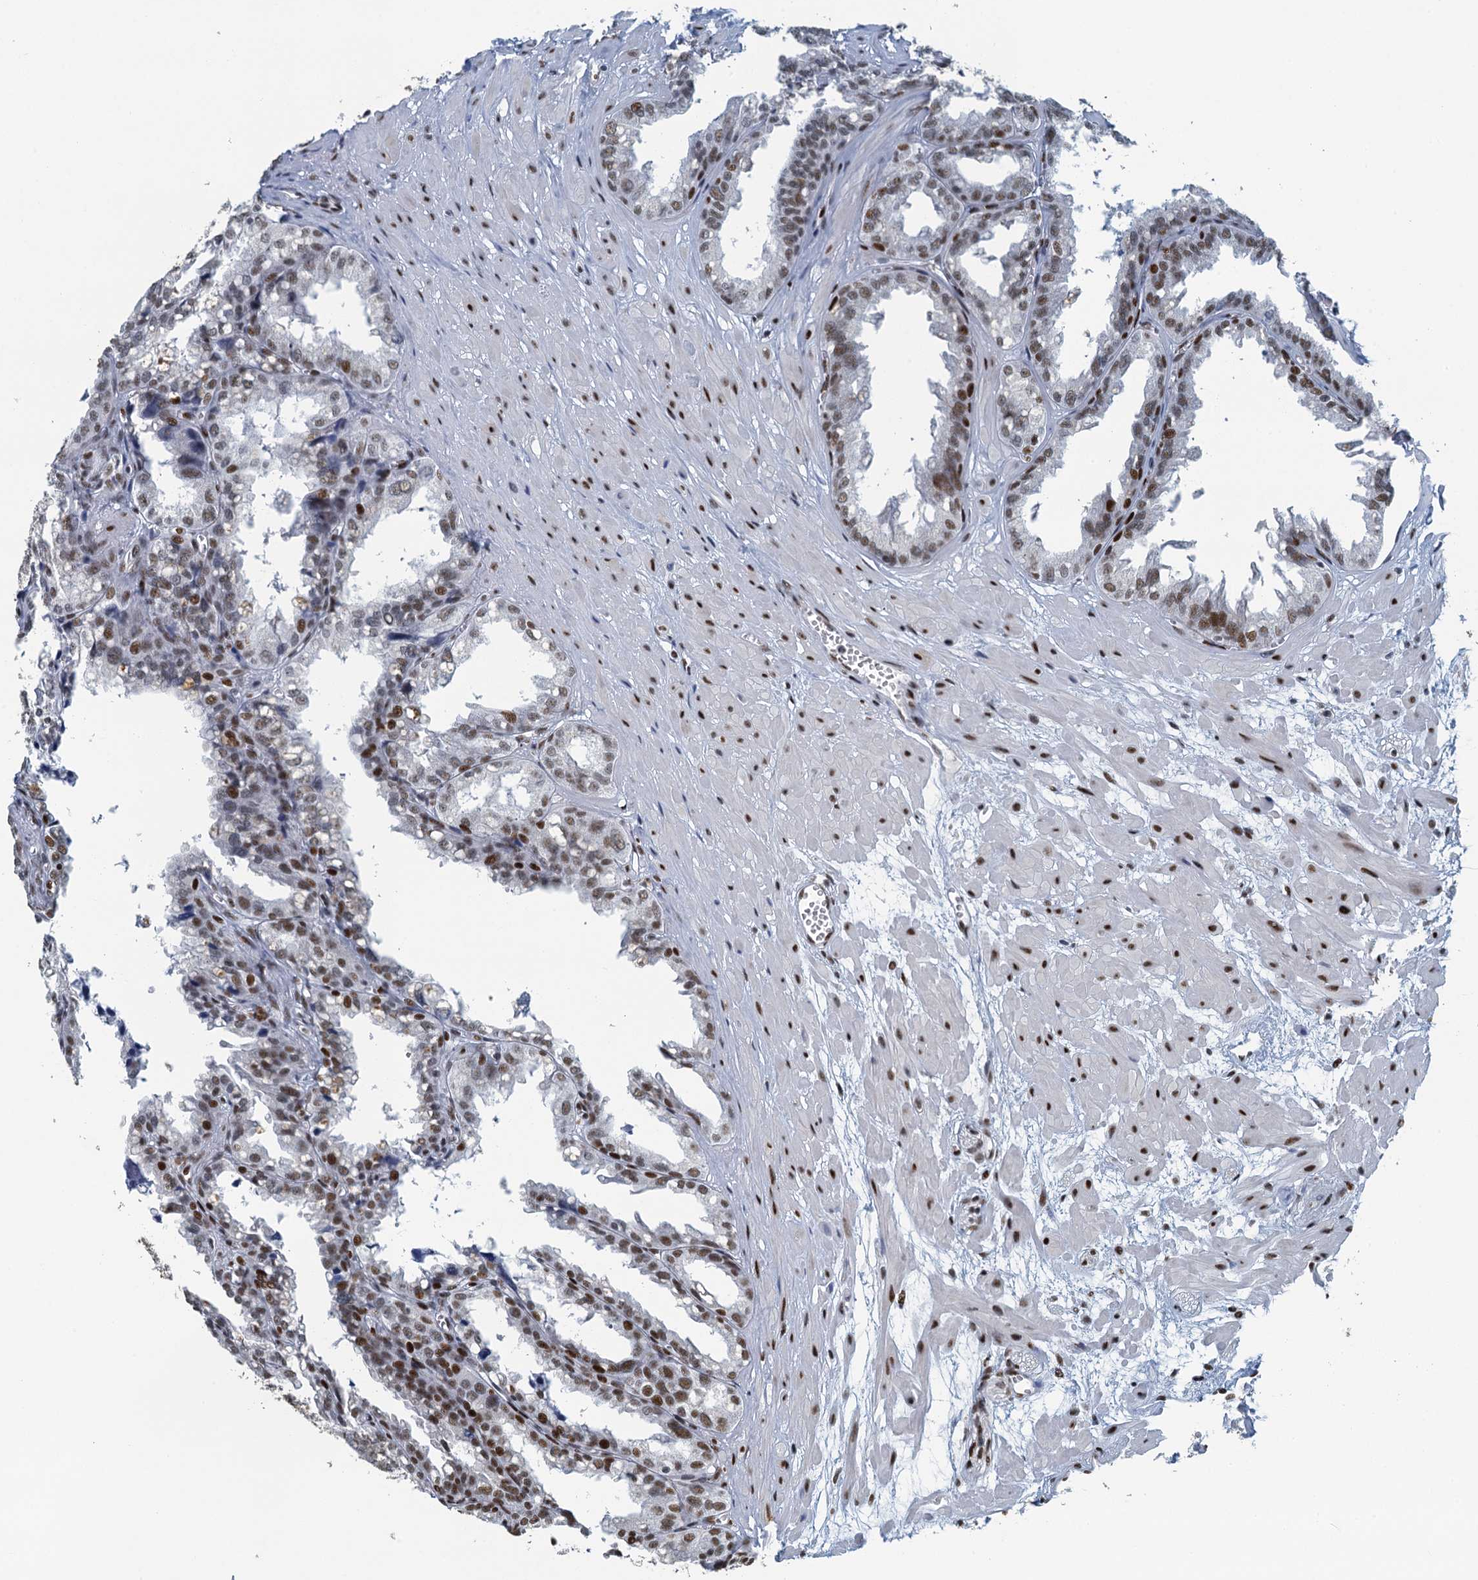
{"staining": {"intensity": "strong", "quantity": "25%-75%", "location": "nuclear"}, "tissue": "seminal vesicle", "cell_type": "Glandular cells", "image_type": "normal", "snomed": [{"axis": "morphology", "description": "Normal tissue, NOS"}, {"axis": "topography", "description": "Prostate"}, {"axis": "topography", "description": "Seminal veicle"}], "caption": "An immunohistochemistry (IHC) image of normal tissue is shown. Protein staining in brown shows strong nuclear positivity in seminal vesicle within glandular cells. (Stains: DAB in brown, nuclei in blue, Microscopy: brightfield microscopy at high magnification).", "gene": "TTLL9", "patient": {"sex": "male", "age": 51}}